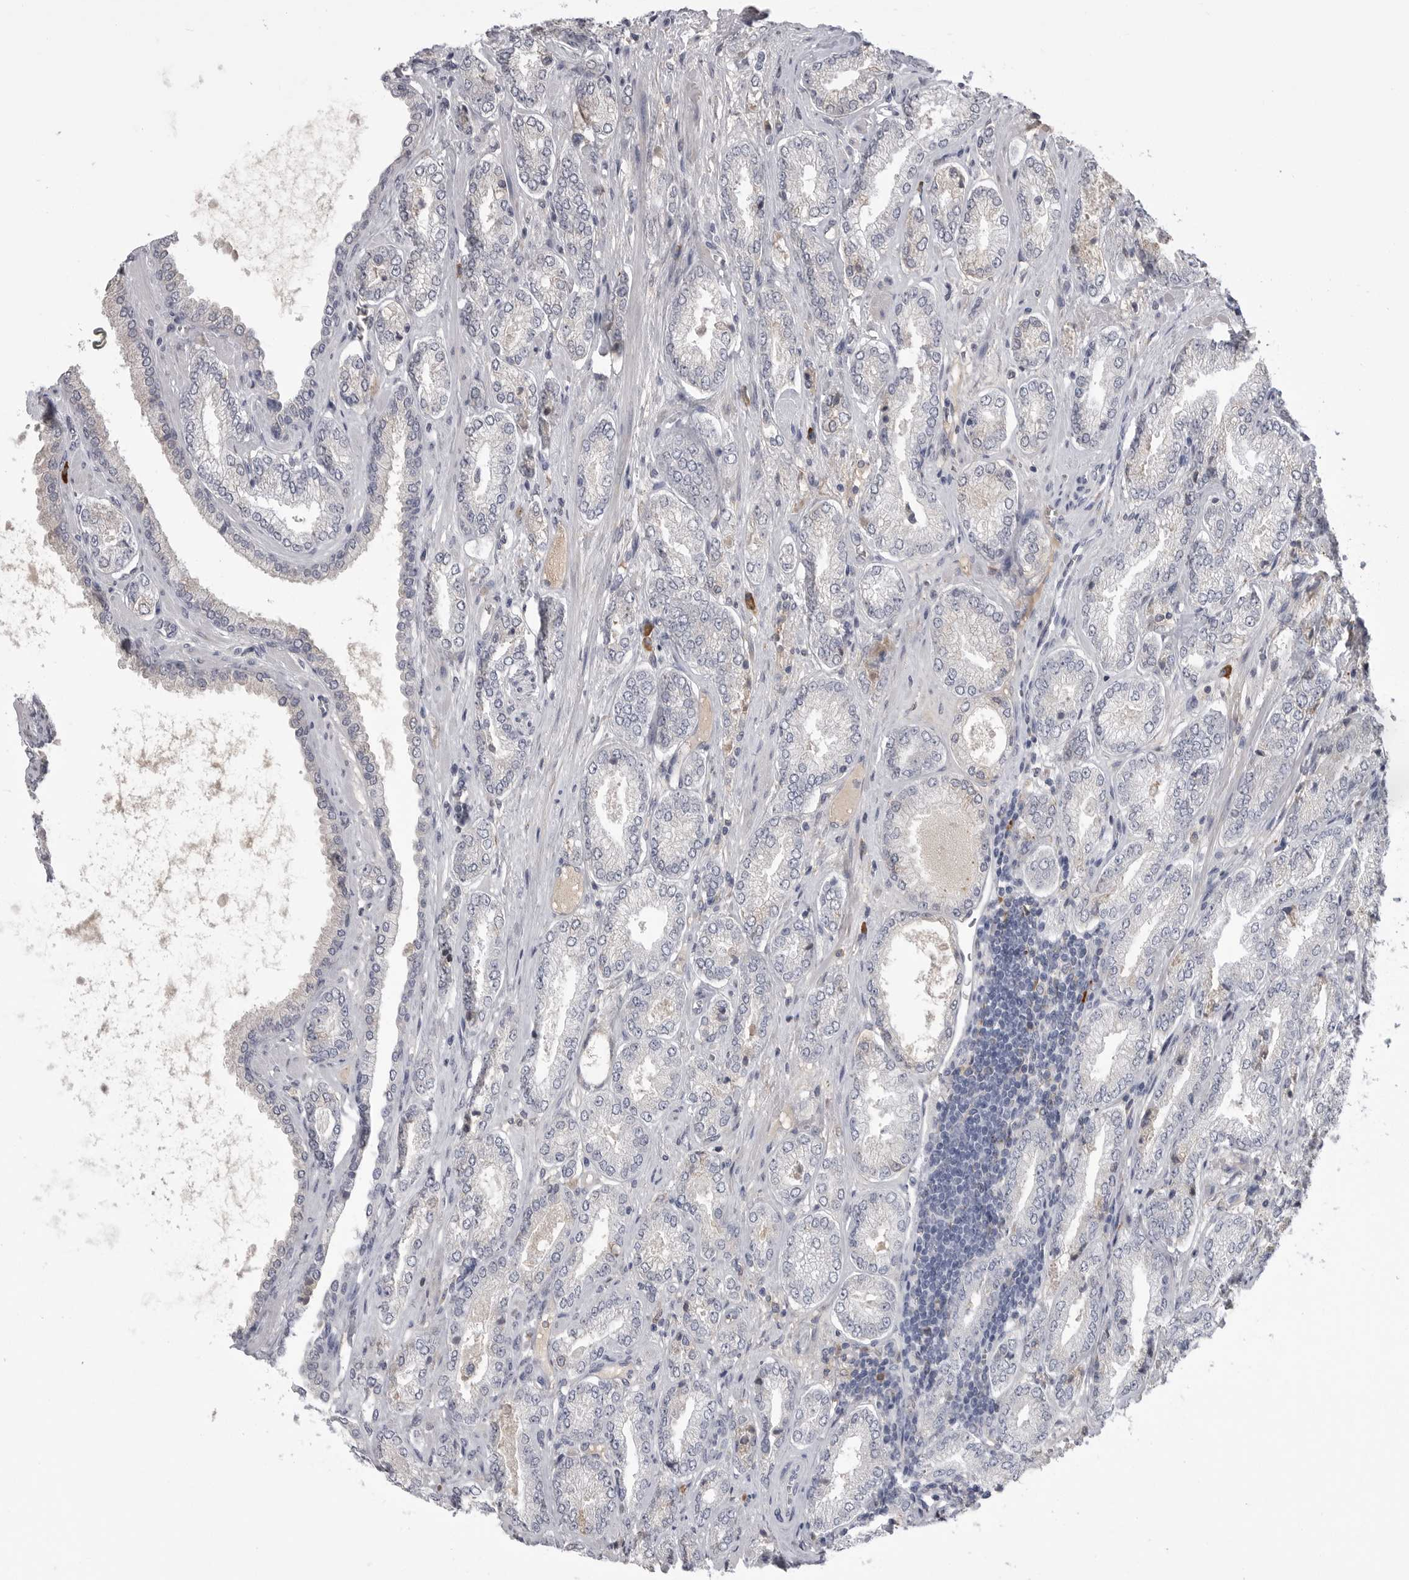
{"staining": {"intensity": "negative", "quantity": "none", "location": "none"}, "tissue": "prostate cancer", "cell_type": "Tumor cells", "image_type": "cancer", "snomed": [{"axis": "morphology", "description": "Adenocarcinoma, Low grade"}, {"axis": "topography", "description": "Prostate"}], "caption": "Human prostate cancer stained for a protein using immunohistochemistry (IHC) displays no positivity in tumor cells.", "gene": "FKBP2", "patient": {"sex": "male", "age": 62}}